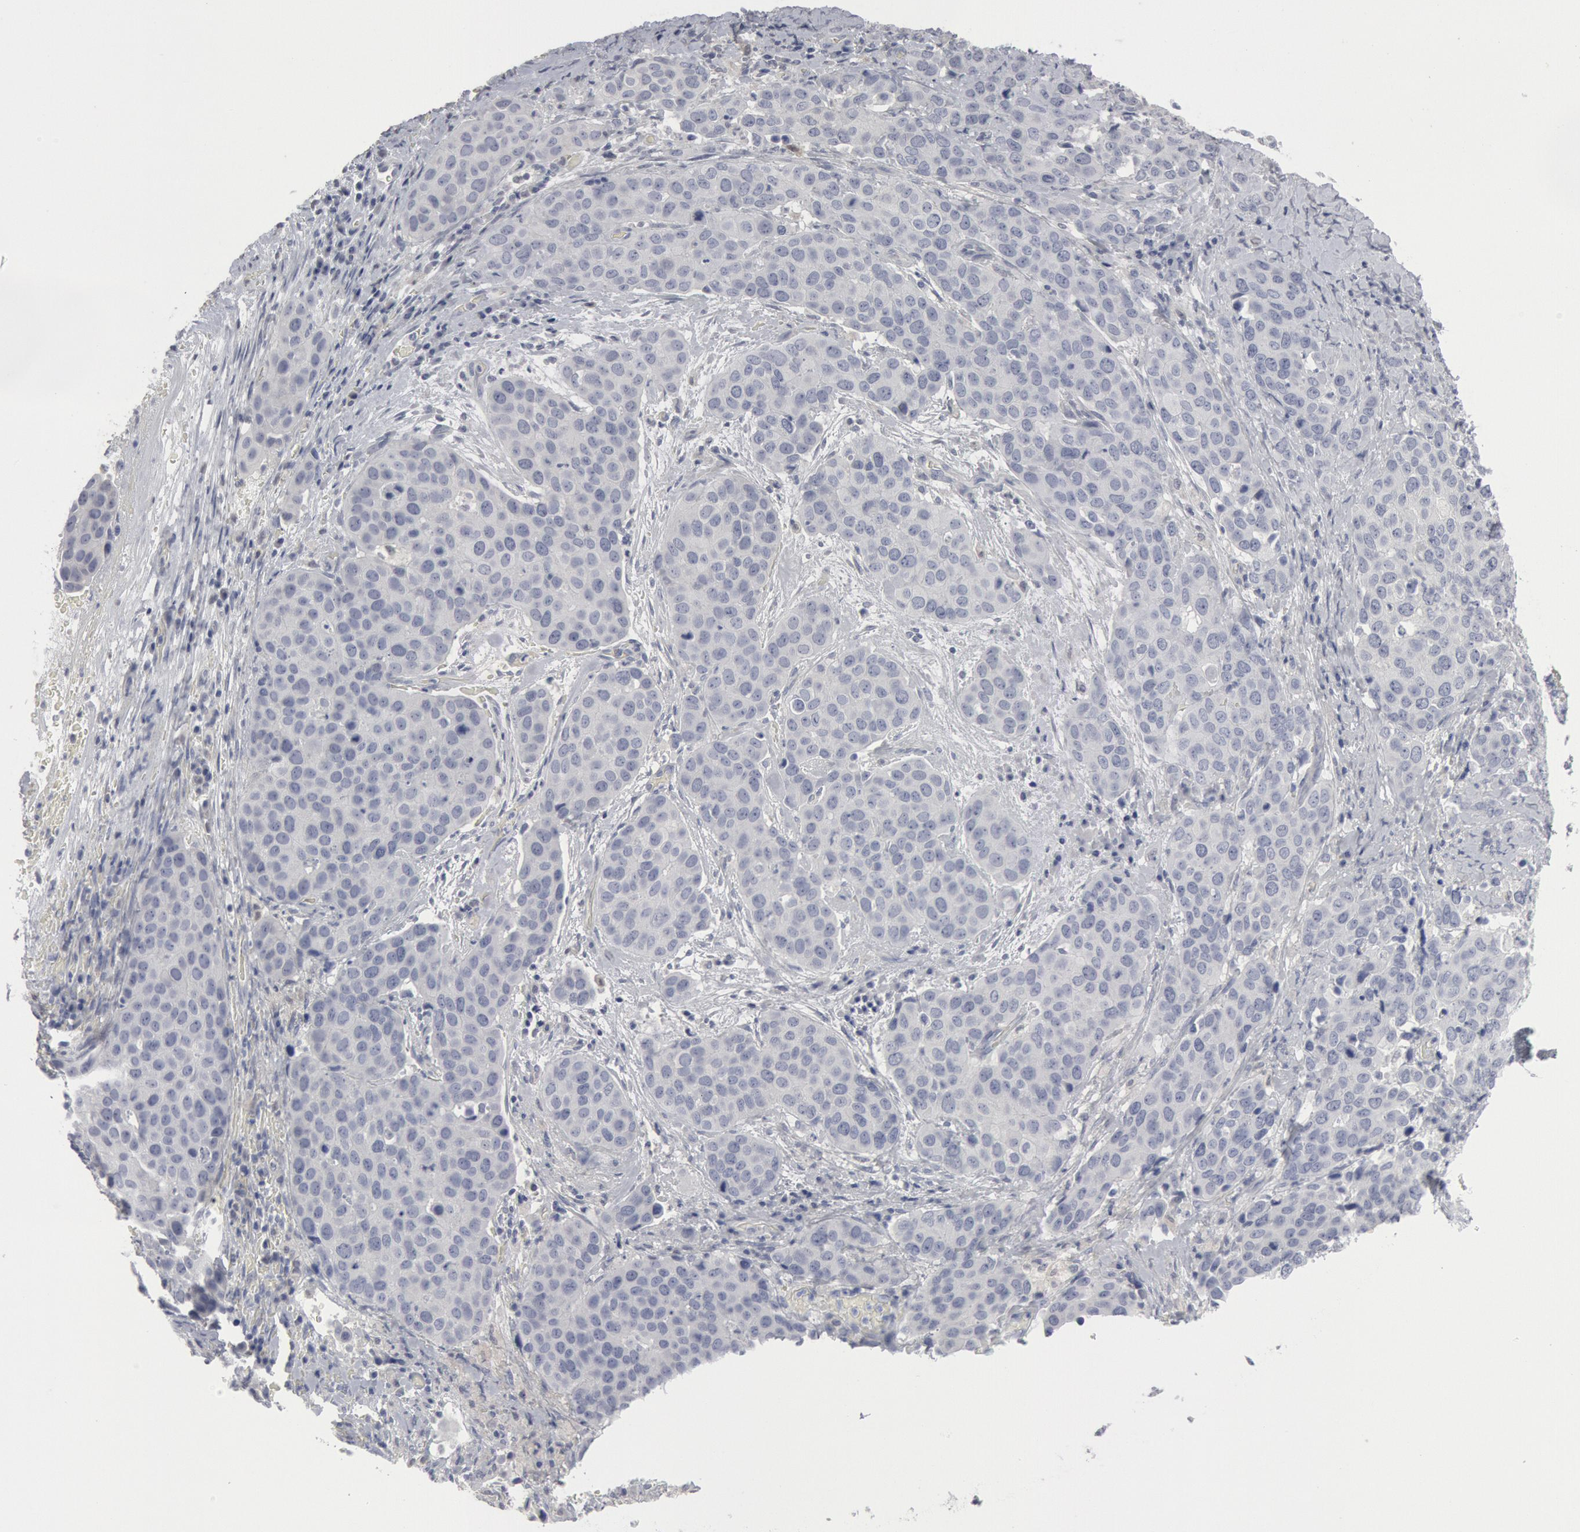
{"staining": {"intensity": "negative", "quantity": "none", "location": "none"}, "tissue": "cervical cancer", "cell_type": "Tumor cells", "image_type": "cancer", "snomed": [{"axis": "morphology", "description": "Squamous cell carcinoma, NOS"}, {"axis": "topography", "description": "Cervix"}], "caption": "An immunohistochemistry micrograph of cervical cancer (squamous cell carcinoma) is shown. There is no staining in tumor cells of cervical cancer (squamous cell carcinoma). (DAB immunohistochemistry (IHC) visualized using brightfield microscopy, high magnification).", "gene": "DMC1", "patient": {"sex": "female", "age": 54}}